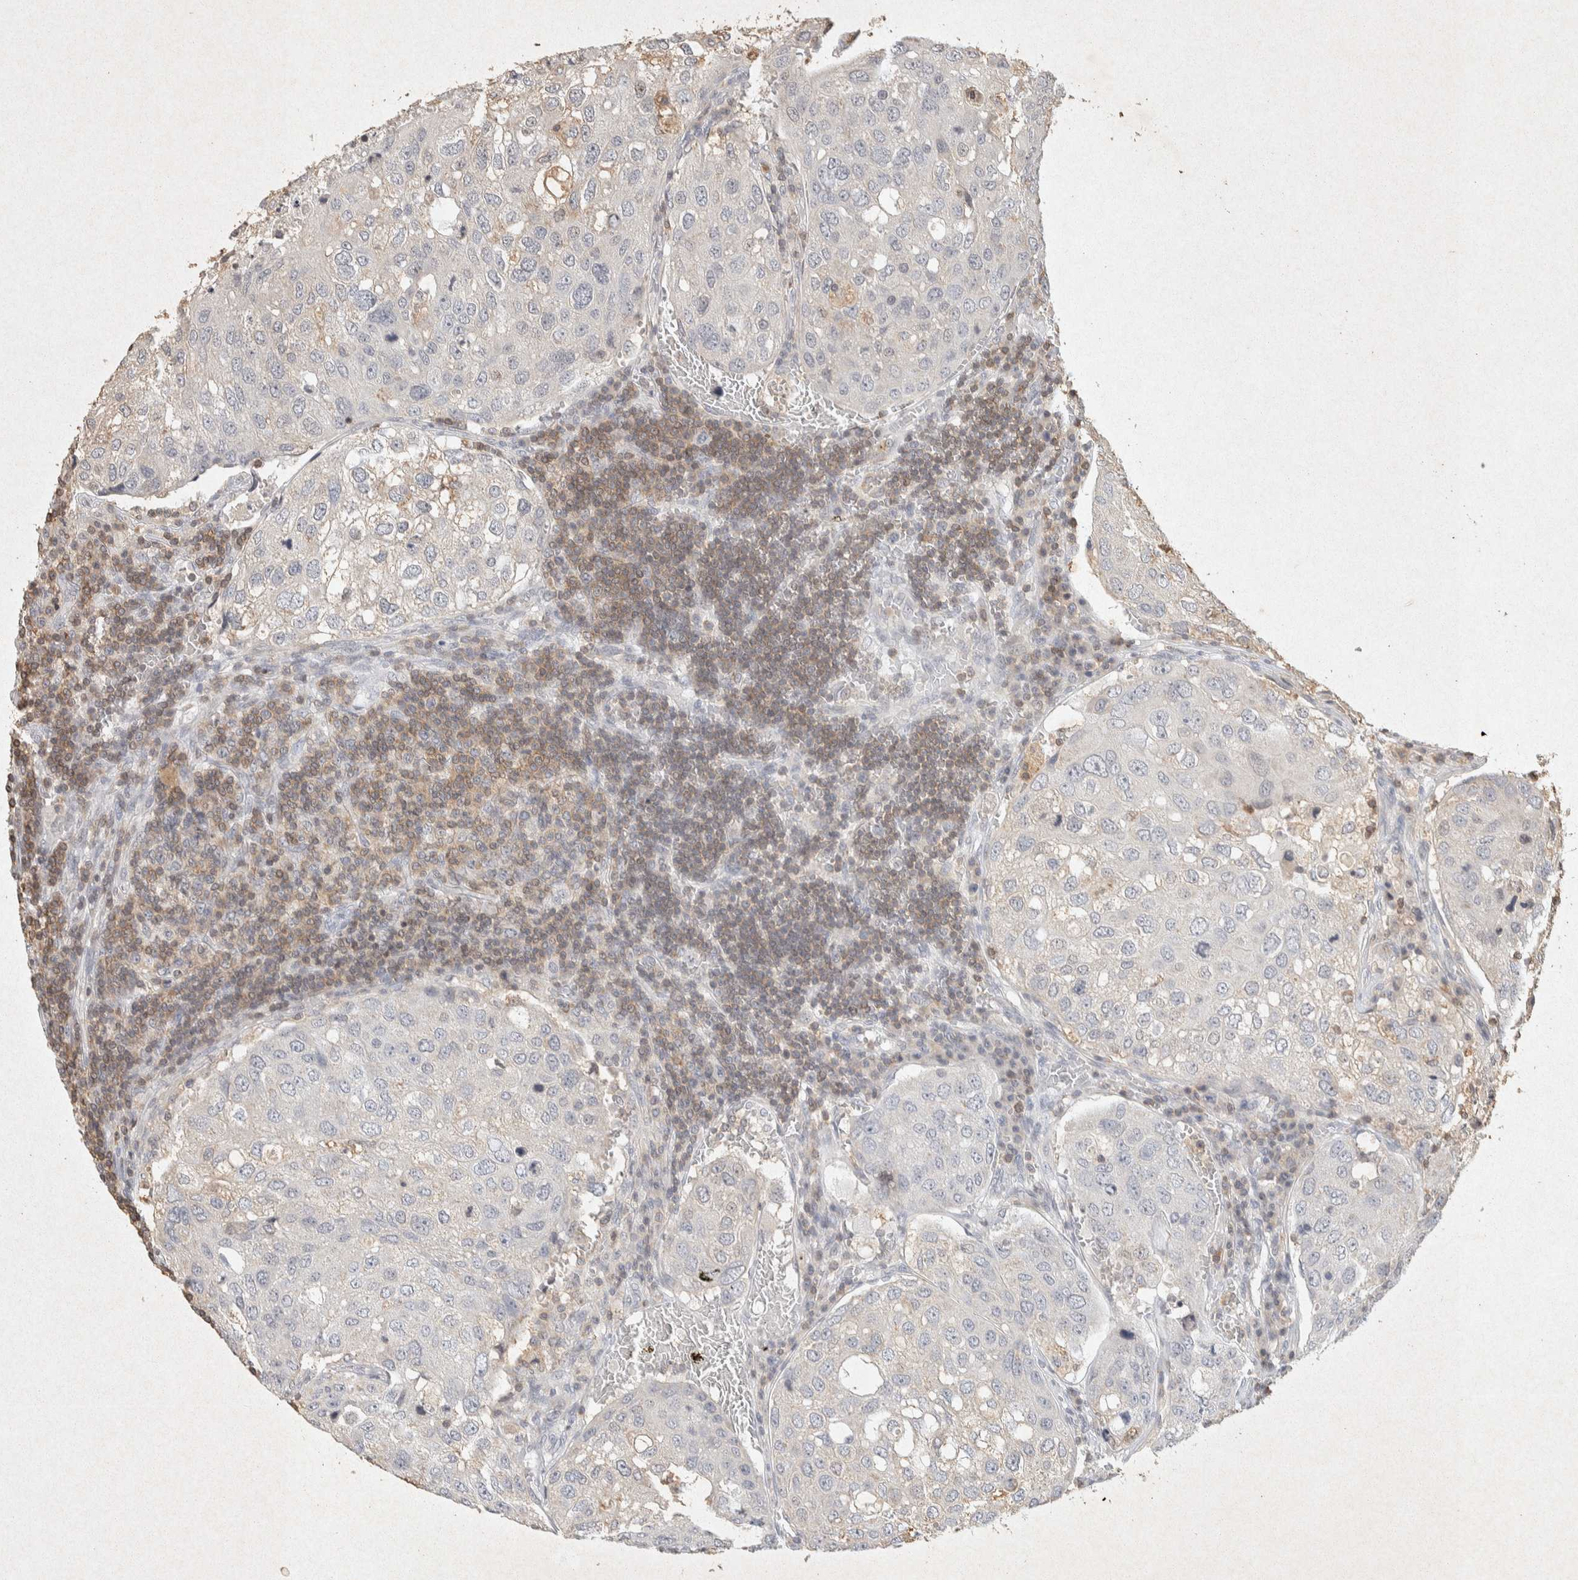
{"staining": {"intensity": "negative", "quantity": "none", "location": "none"}, "tissue": "urothelial cancer", "cell_type": "Tumor cells", "image_type": "cancer", "snomed": [{"axis": "morphology", "description": "Urothelial carcinoma, High grade"}, {"axis": "topography", "description": "Lymph node"}, {"axis": "topography", "description": "Urinary bladder"}], "caption": "This image is of high-grade urothelial carcinoma stained with immunohistochemistry to label a protein in brown with the nuclei are counter-stained blue. There is no staining in tumor cells.", "gene": "RAC2", "patient": {"sex": "male", "age": 51}}